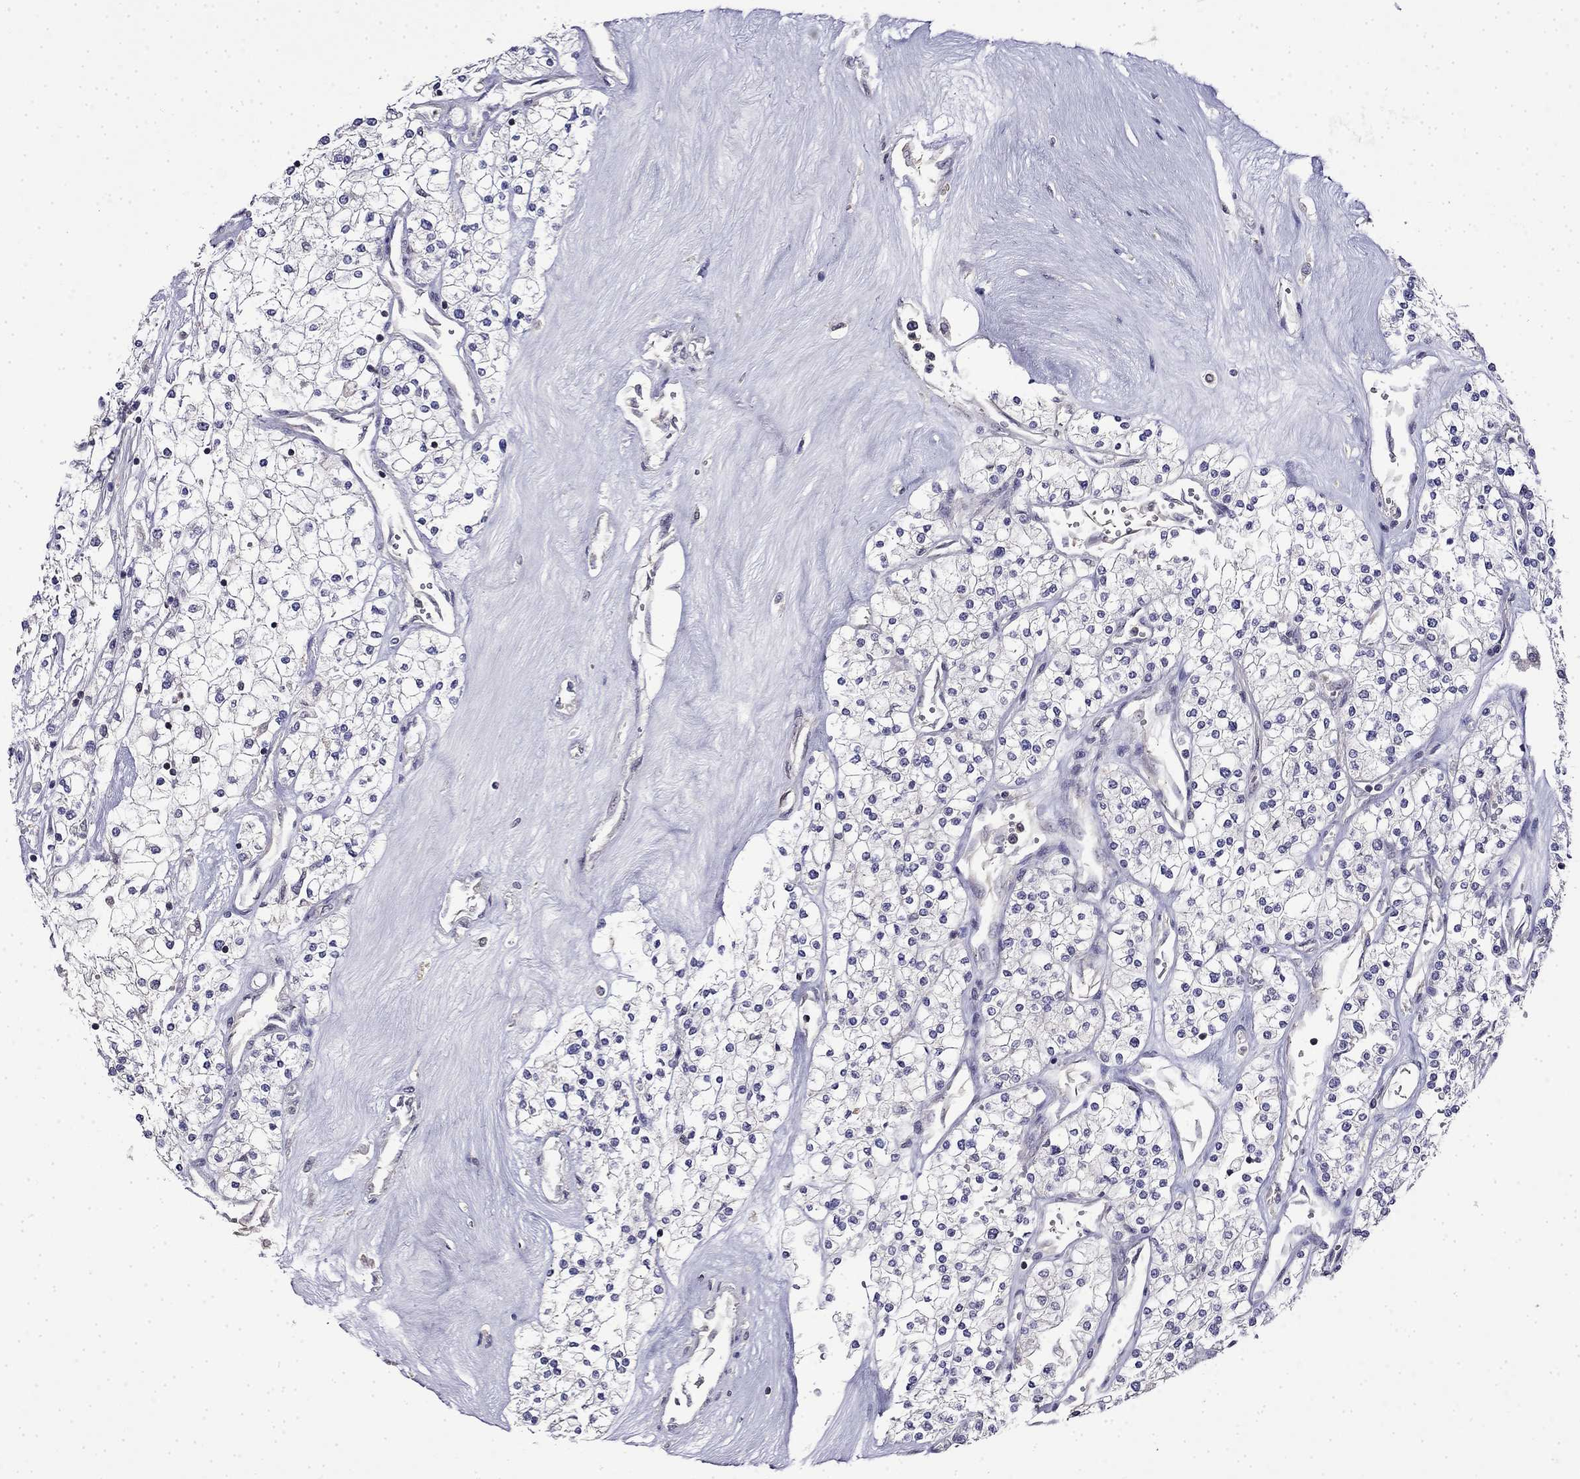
{"staining": {"intensity": "negative", "quantity": "none", "location": "none"}, "tissue": "renal cancer", "cell_type": "Tumor cells", "image_type": "cancer", "snomed": [{"axis": "morphology", "description": "Adenocarcinoma, NOS"}, {"axis": "topography", "description": "Kidney"}], "caption": "Immunohistochemistry (IHC) histopathology image of neoplastic tissue: human adenocarcinoma (renal) stained with DAB (3,3'-diaminobenzidine) reveals no significant protein expression in tumor cells. (DAB IHC, high magnification).", "gene": "GUCA1B", "patient": {"sex": "male", "age": 80}}